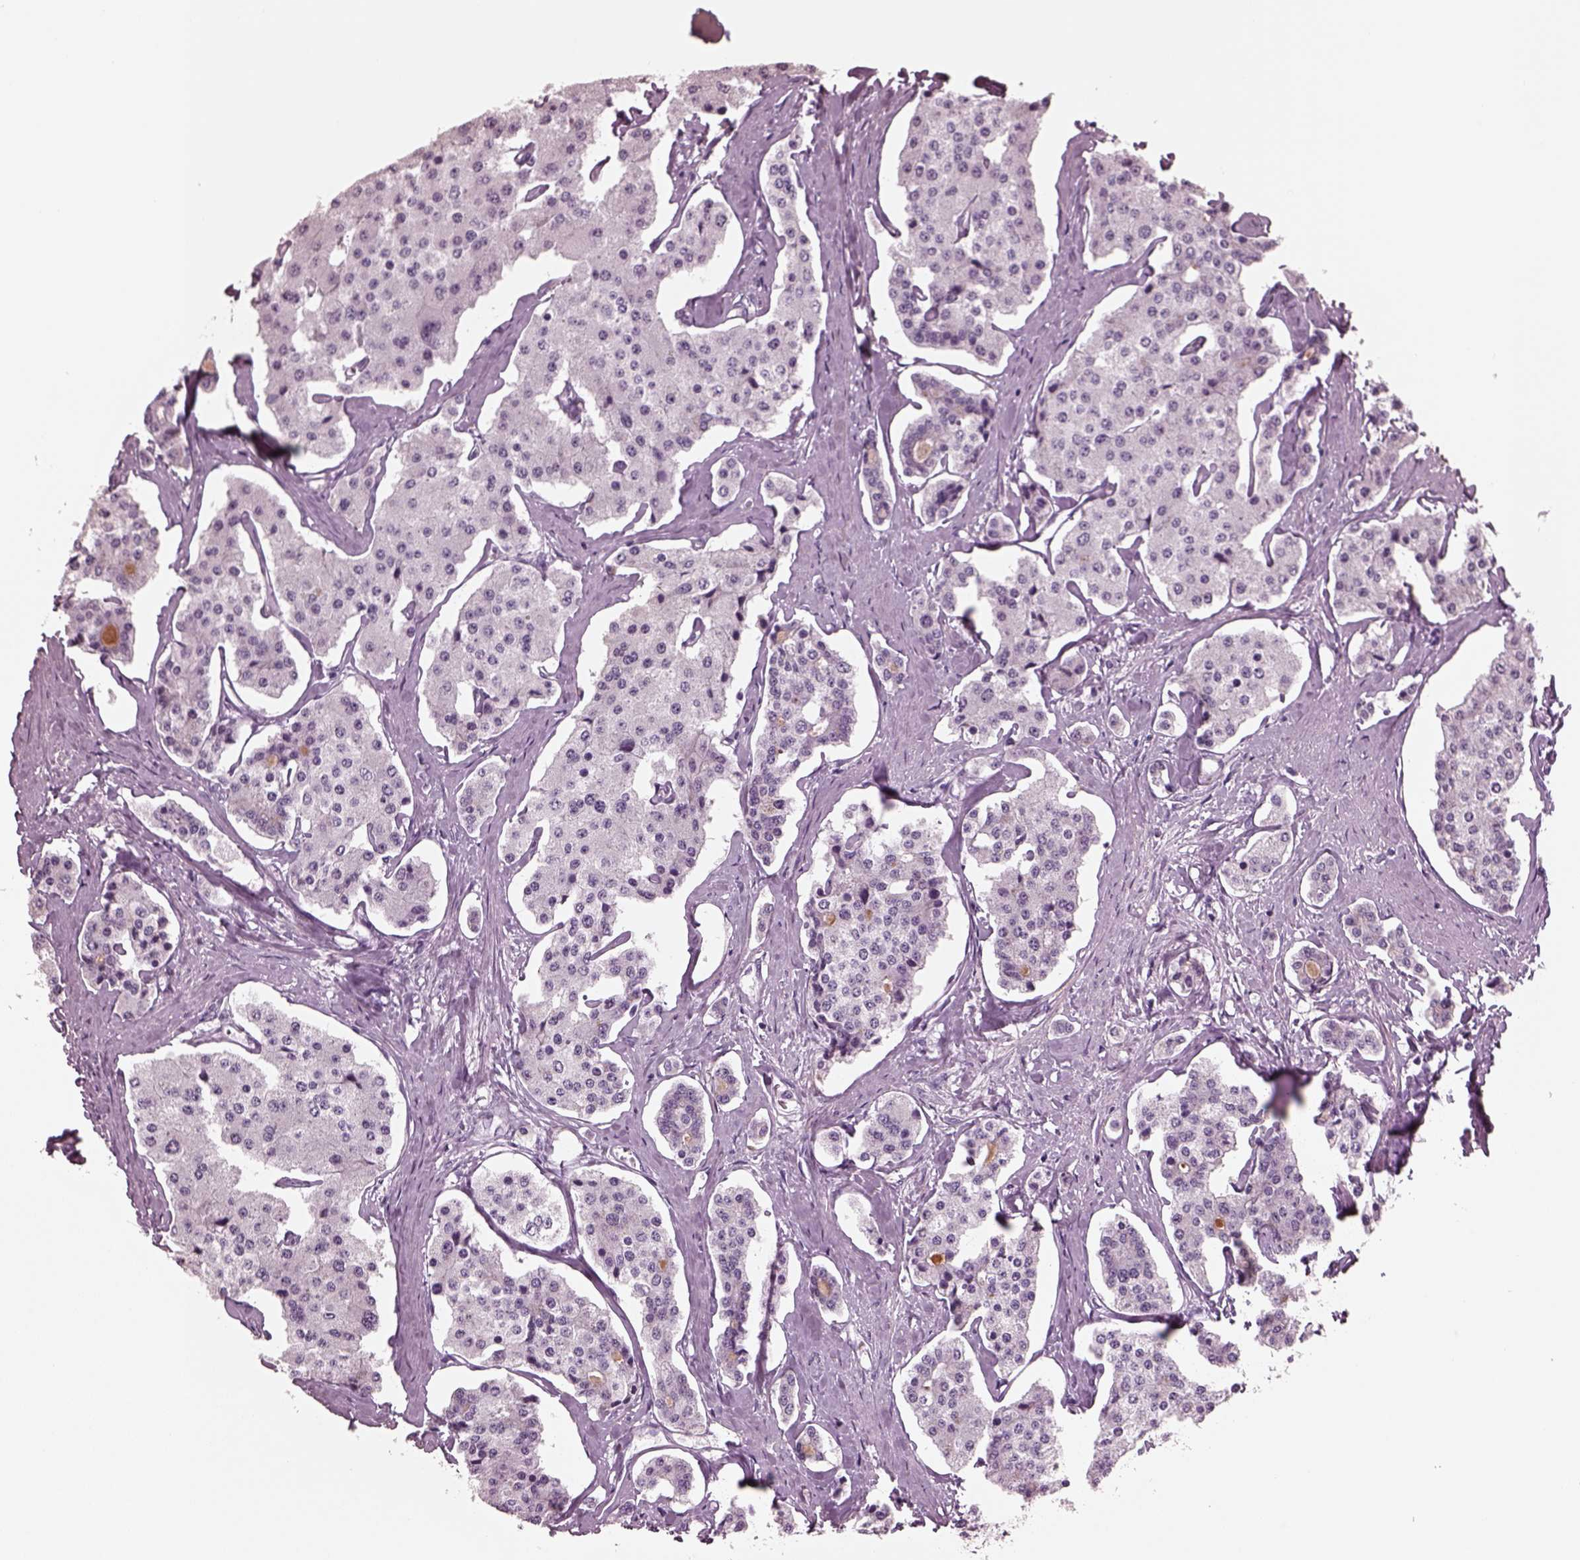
{"staining": {"intensity": "negative", "quantity": "none", "location": "none"}, "tissue": "carcinoid", "cell_type": "Tumor cells", "image_type": "cancer", "snomed": [{"axis": "morphology", "description": "Carcinoid, malignant, NOS"}, {"axis": "topography", "description": "Small intestine"}], "caption": "Carcinoid was stained to show a protein in brown. There is no significant positivity in tumor cells. (Stains: DAB (3,3'-diaminobenzidine) IHC with hematoxylin counter stain, Microscopy: brightfield microscopy at high magnification).", "gene": "SLC6A17", "patient": {"sex": "female", "age": 65}}